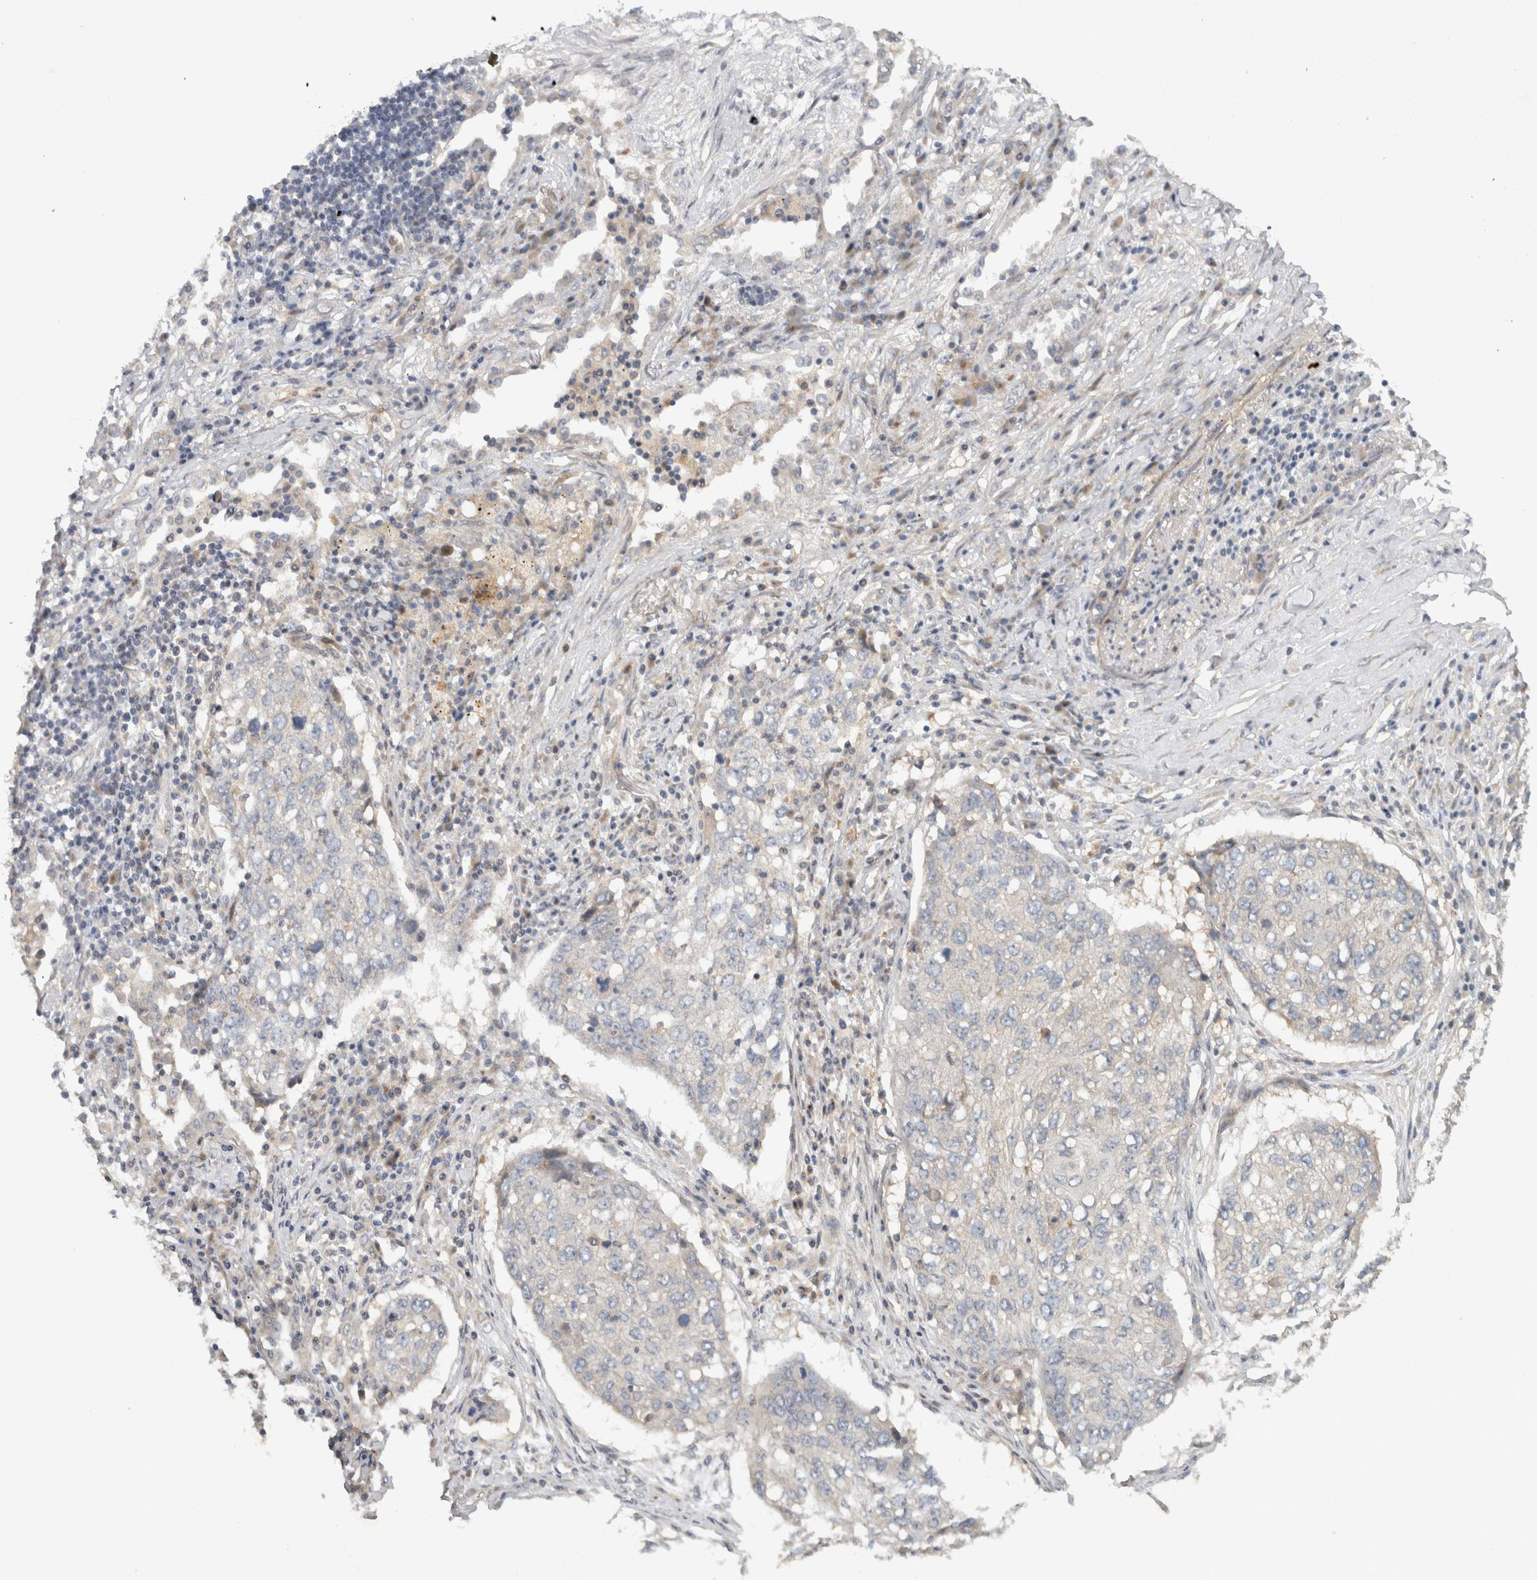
{"staining": {"intensity": "negative", "quantity": "none", "location": "none"}, "tissue": "lung cancer", "cell_type": "Tumor cells", "image_type": "cancer", "snomed": [{"axis": "morphology", "description": "Squamous cell carcinoma, NOS"}, {"axis": "topography", "description": "Lung"}], "caption": "Immunohistochemistry (IHC) photomicrograph of squamous cell carcinoma (lung) stained for a protein (brown), which reveals no expression in tumor cells.", "gene": "VEPH1", "patient": {"sex": "female", "age": 63}}